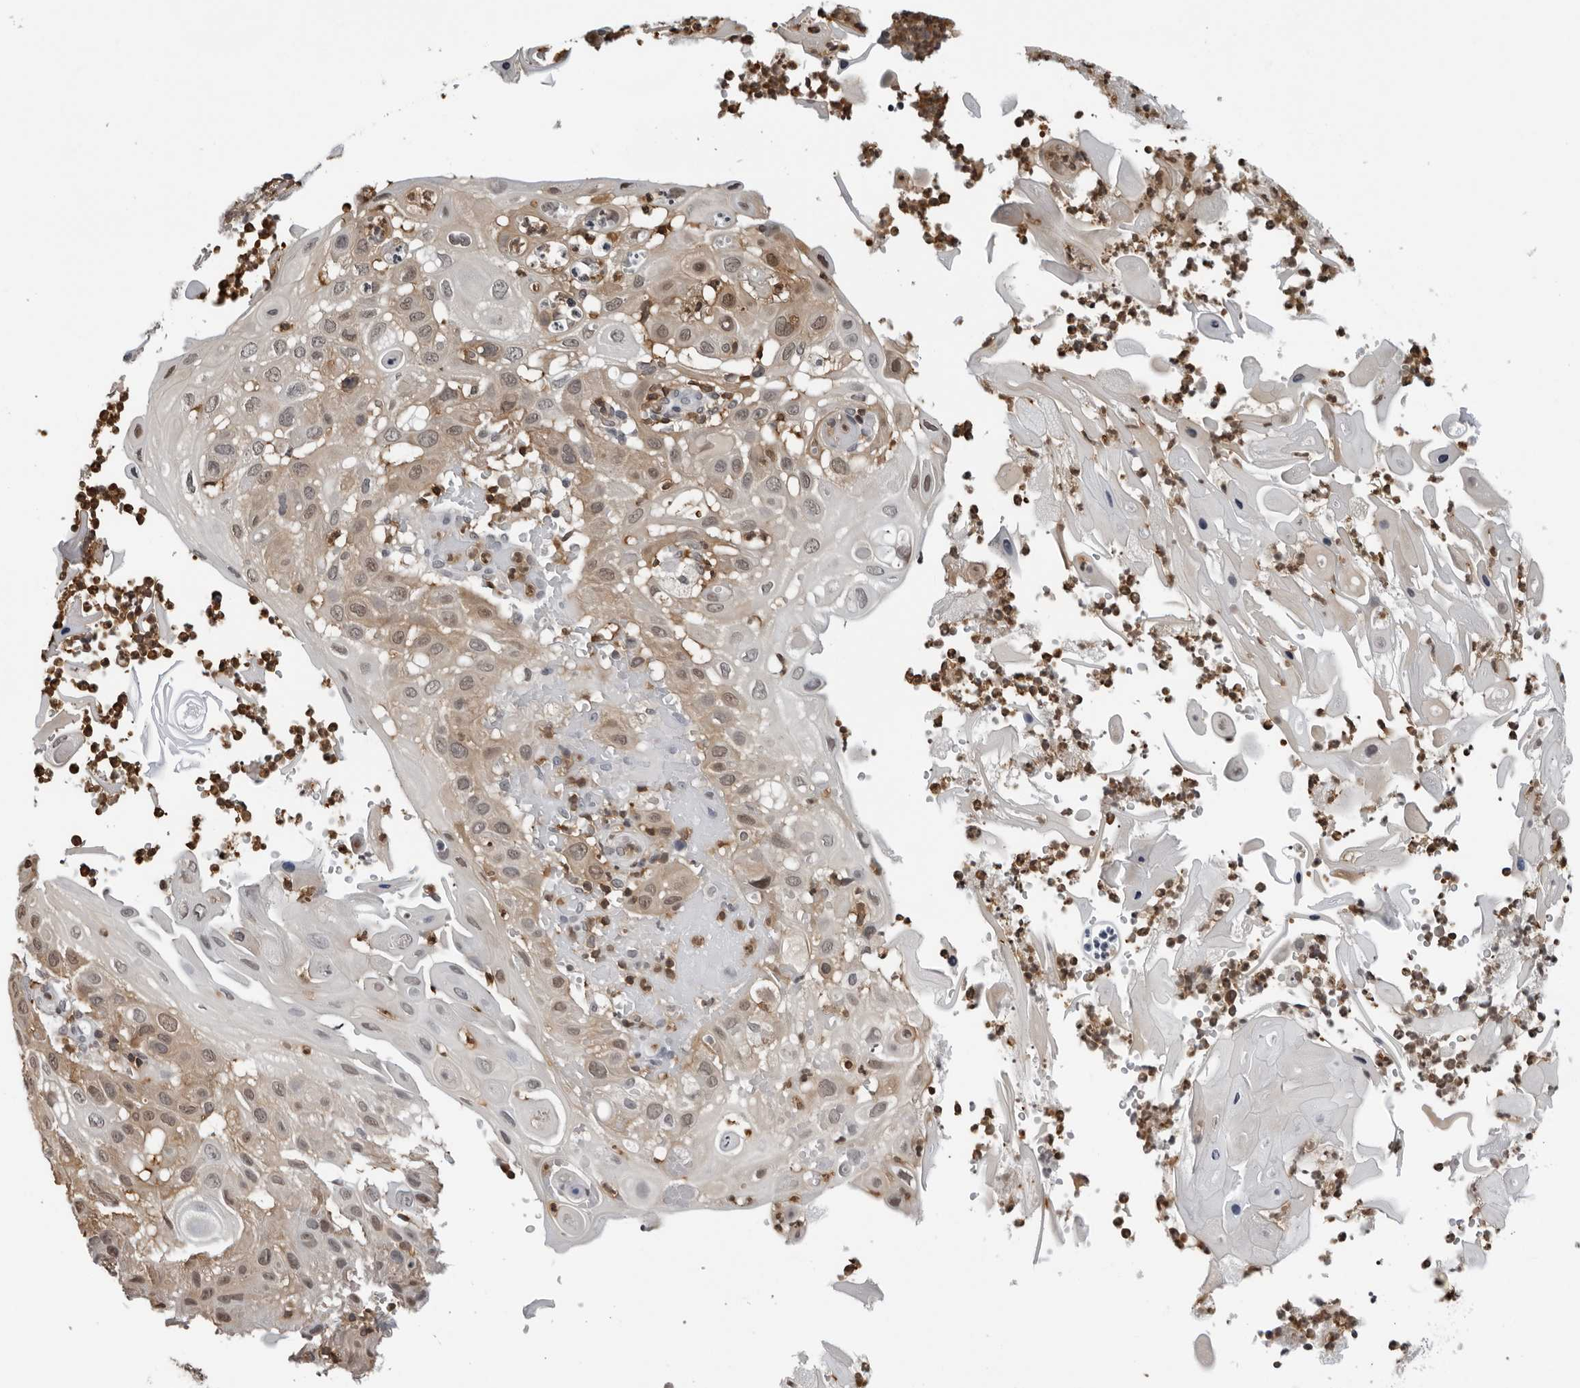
{"staining": {"intensity": "weak", "quantity": ">75%", "location": "cytoplasmic/membranous,nuclear"}, "tissue": "skin cancer", "cell_type": "Tumor cells", "image_type": "cancer", "snomed": [{"axis": "morphology", "description": "Normal tissue, NOS"}, {"axis": "morphology", "description": "Squamous cell carcinoma, NOS"}, {"axis": "topography", "description": "Skin"}], "caption": "Immunohistochemistry (DAB) staining of human skin cancer exhibits weak cytoplasmic/membranous and nuclear protein positivity in approximately >75% of tumor cells.", "gene": "HSPH1", "patient": {"sex": "female", "age": 96}}